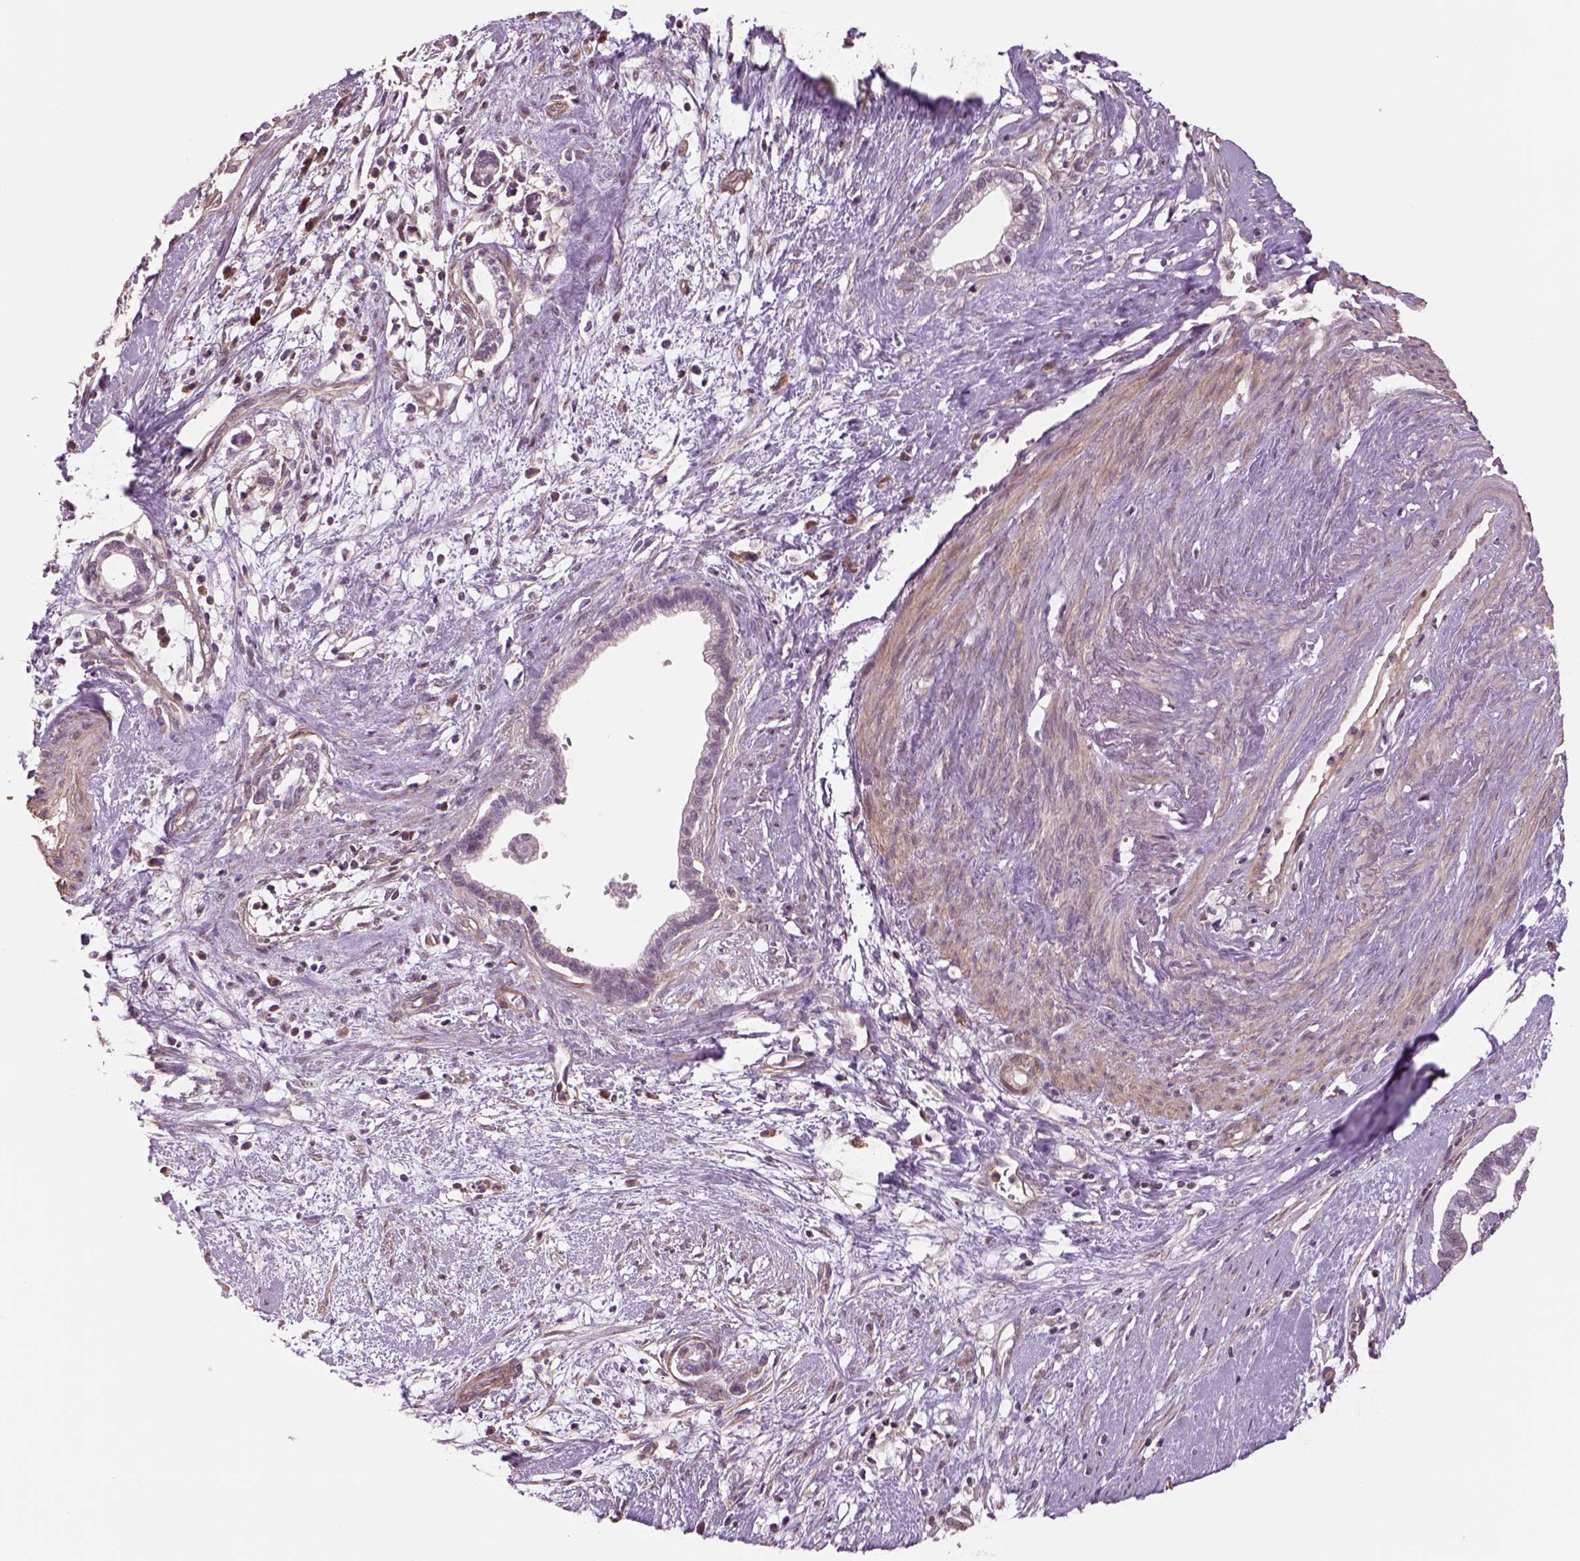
{"staining": {"intensity": "negative", "quantity": "none", "location": "none"}, "tissue": "cervical cancer", "cell_type": "Tumor cells", "image_type": "cancer", "snomed": [{"axis": "morphology", "description": "Adenocarcinoma, NOS"}, {"axis": "topography", "description": "Cervix"}], "caption": "The immunohistochemistry image has no significant positivity in tumor cells of cervical cancer (adenocarcinoma) tissue. (IHC, brightfield microscopy, high magnification).", "gene": "LIN7A", "patient": {"sex": "female", "age": 62}}